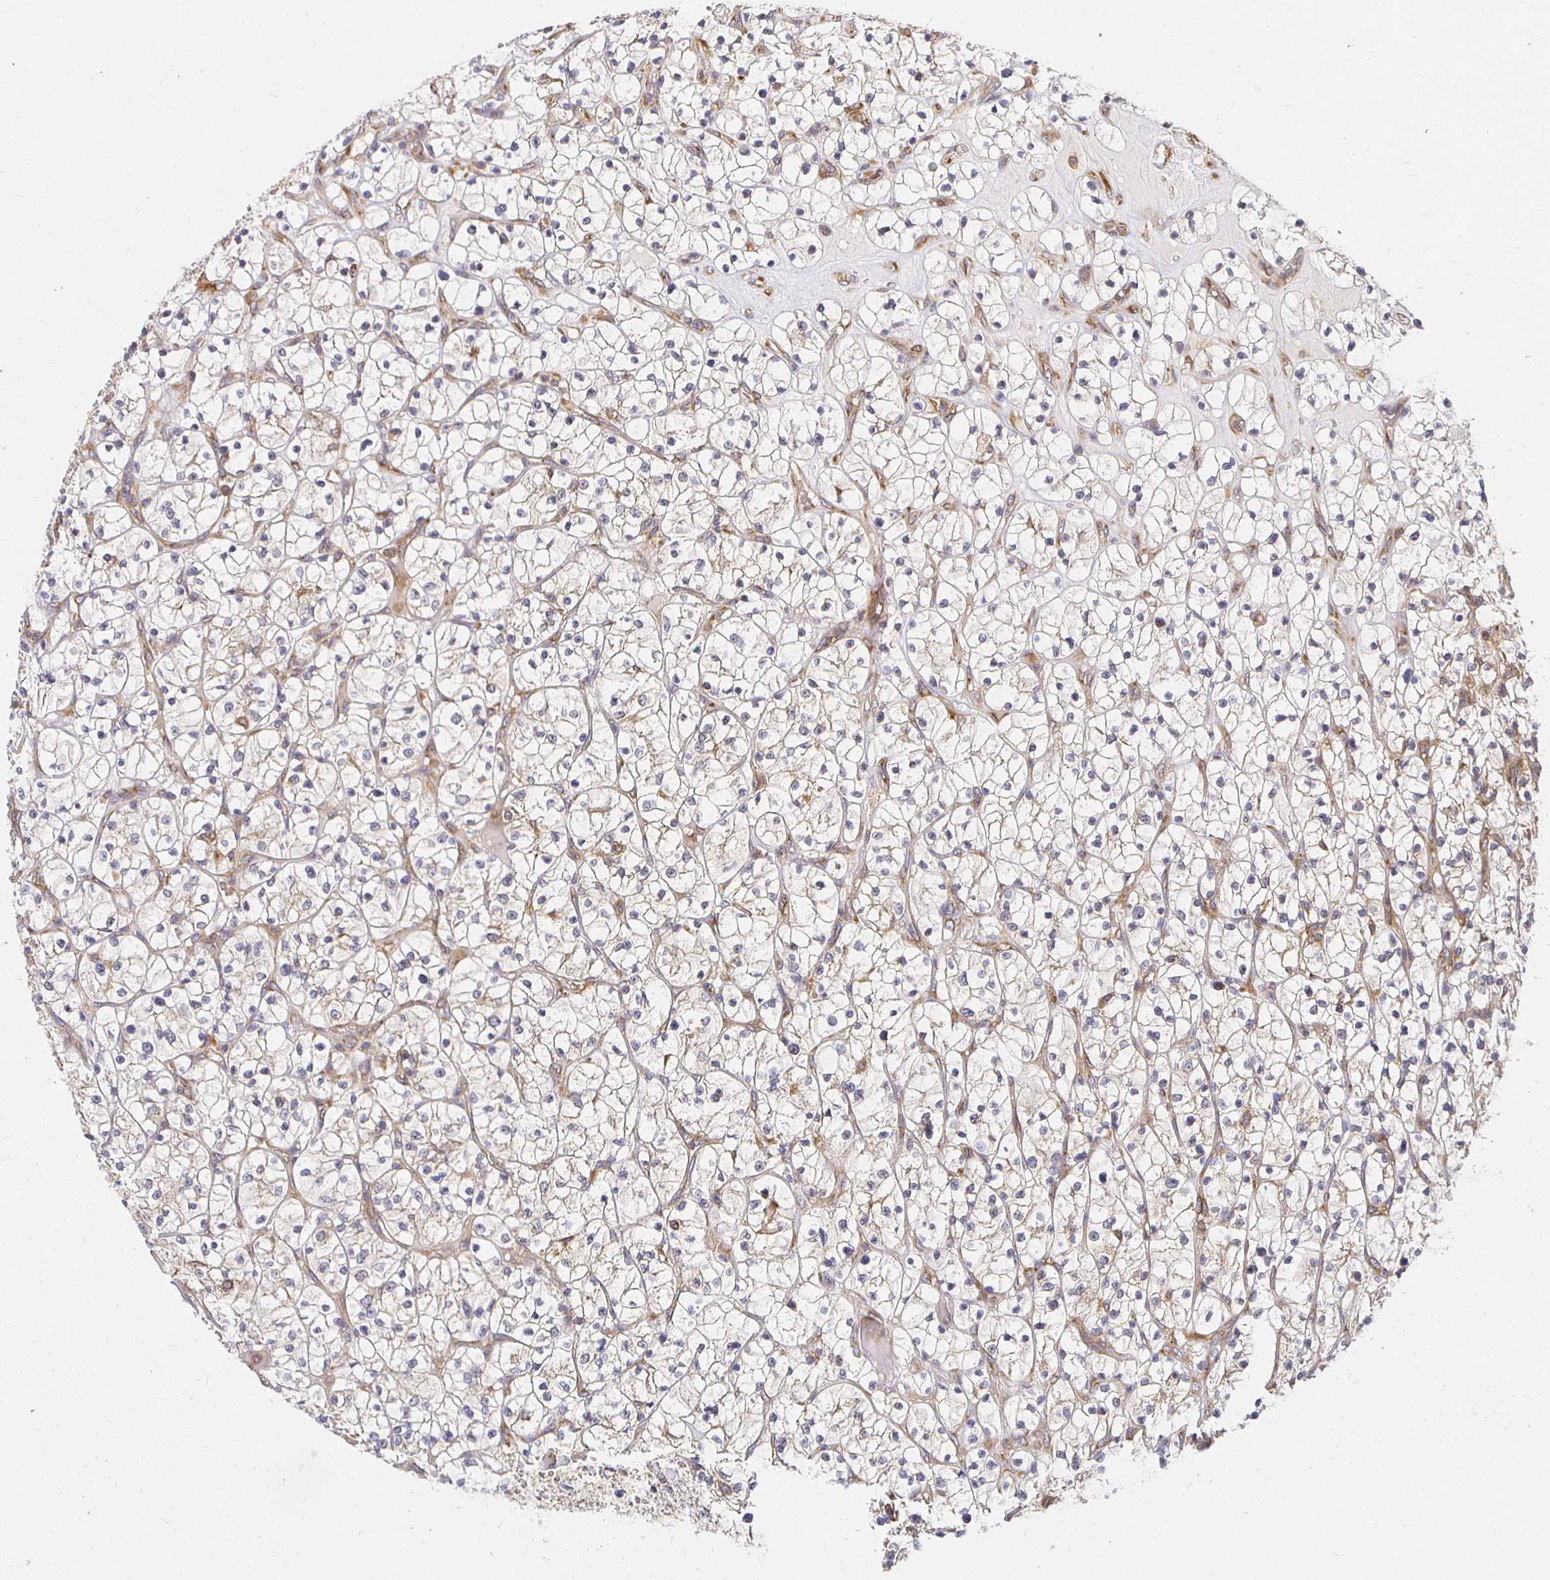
{"staining": {"intensity": "negative", "quantity": "none", "location": "none"}, "tissue": "renal cancer", "cell_type": "Tumor cells", "image_type": "cancer", "snomed": [{"axis": "morphology", "description": "Adenocarcinoma, NOS"}, {"axis": "topography", "description": "Kidney"}], "caption": "DAB immunohistochemical staining of human adenocarcinoma (renal) demonstrates no significant staining in tumor cells.", "gene": "IRAK1", "patient": {"sex": "female", "age": 64}}